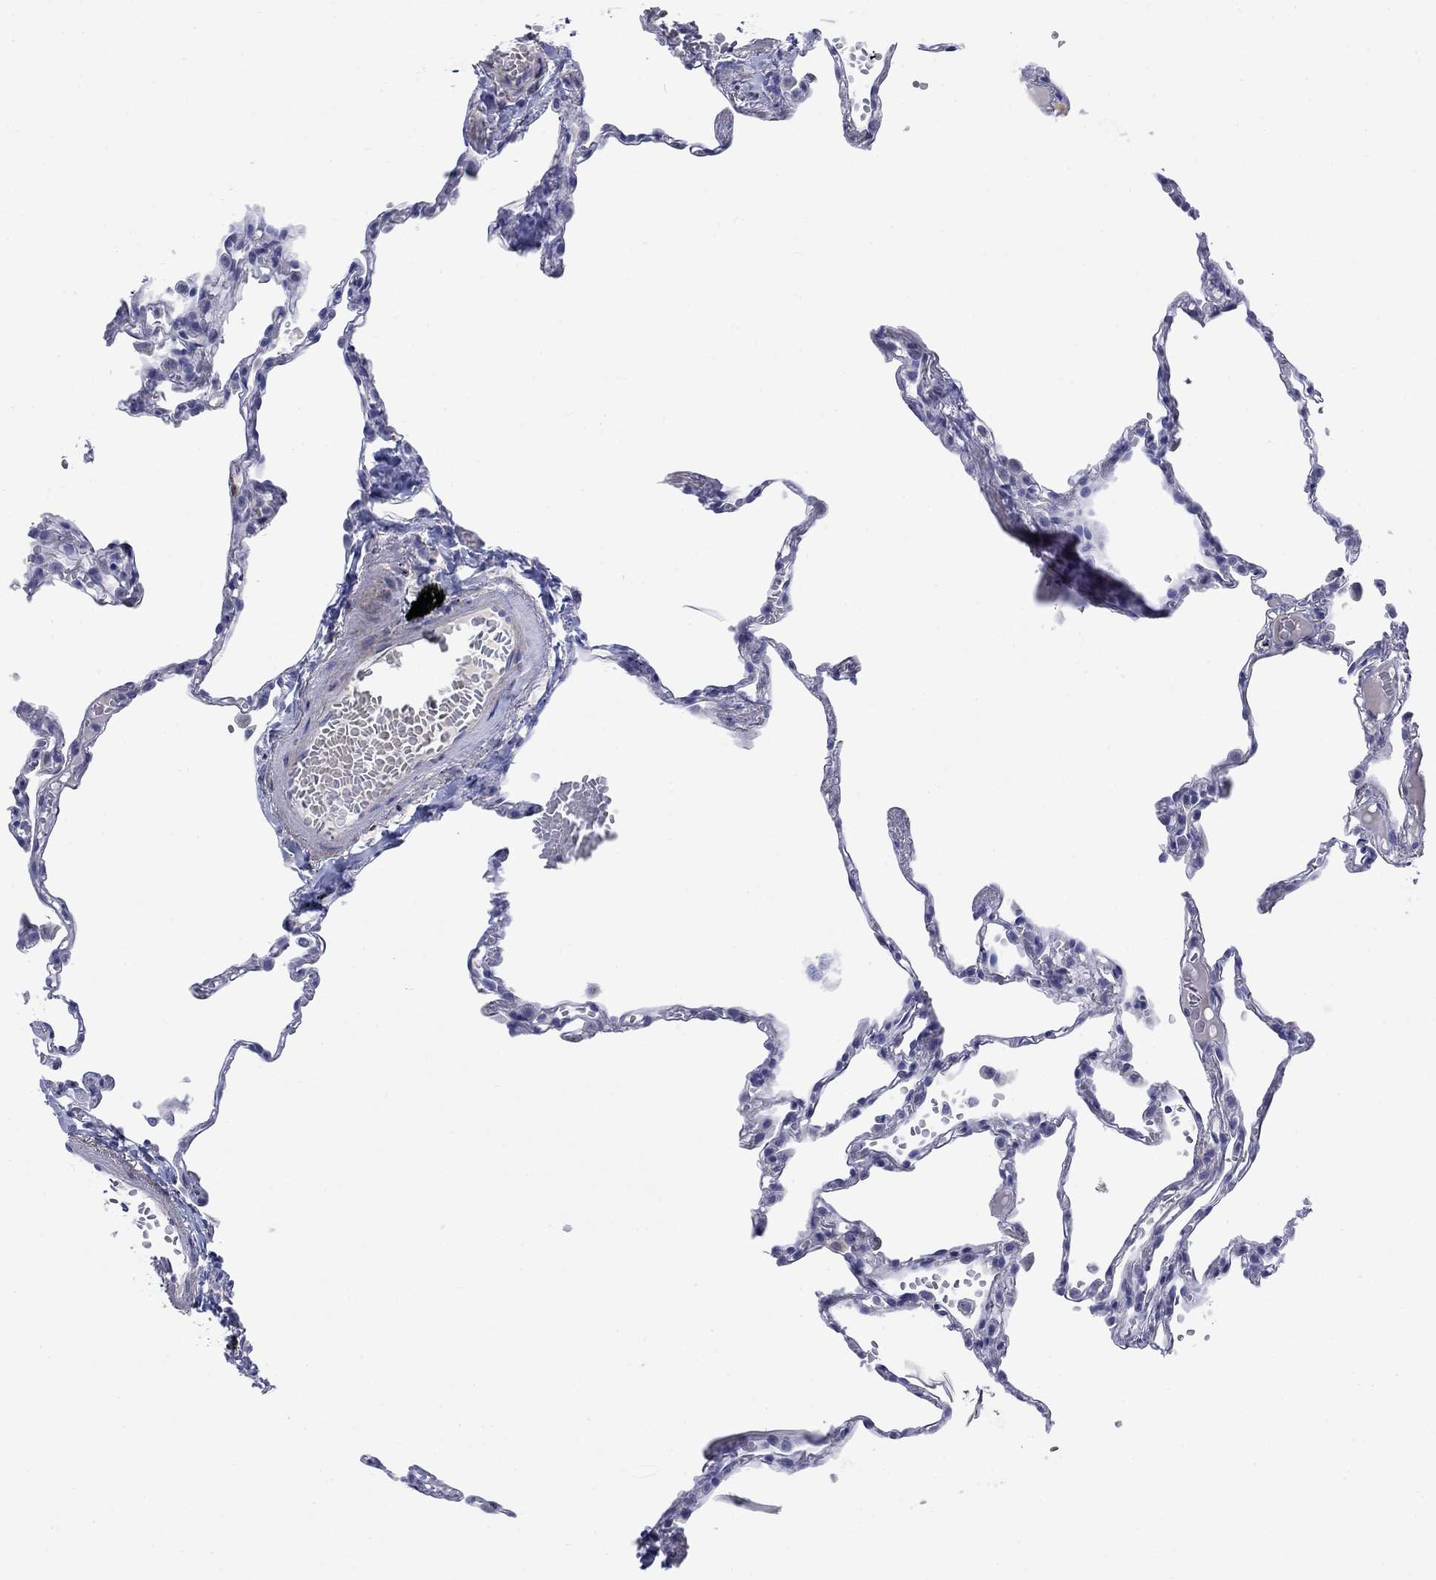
{"staining": {"intensity": "negative", "quantity": "none", "location": "none"}, "tissue": "lung", "cell_type": "Alveolar cells", "image_type": "normal", "snomed": [{"axis": "morphology", "description": "Normal tissue, NOS"}, {"axis": "topography", "description": "Lung"}], "caption": "Immunohistochemistry of normal human lung displays no staining in alveolar cells. (DAB (3,3'-diaminobenzidine) immunohistochemistry visualized using brightfield microscopy, high magnification).", "gene": "PTPRZ1", "patient": {"sex": "male", "age": 78}}